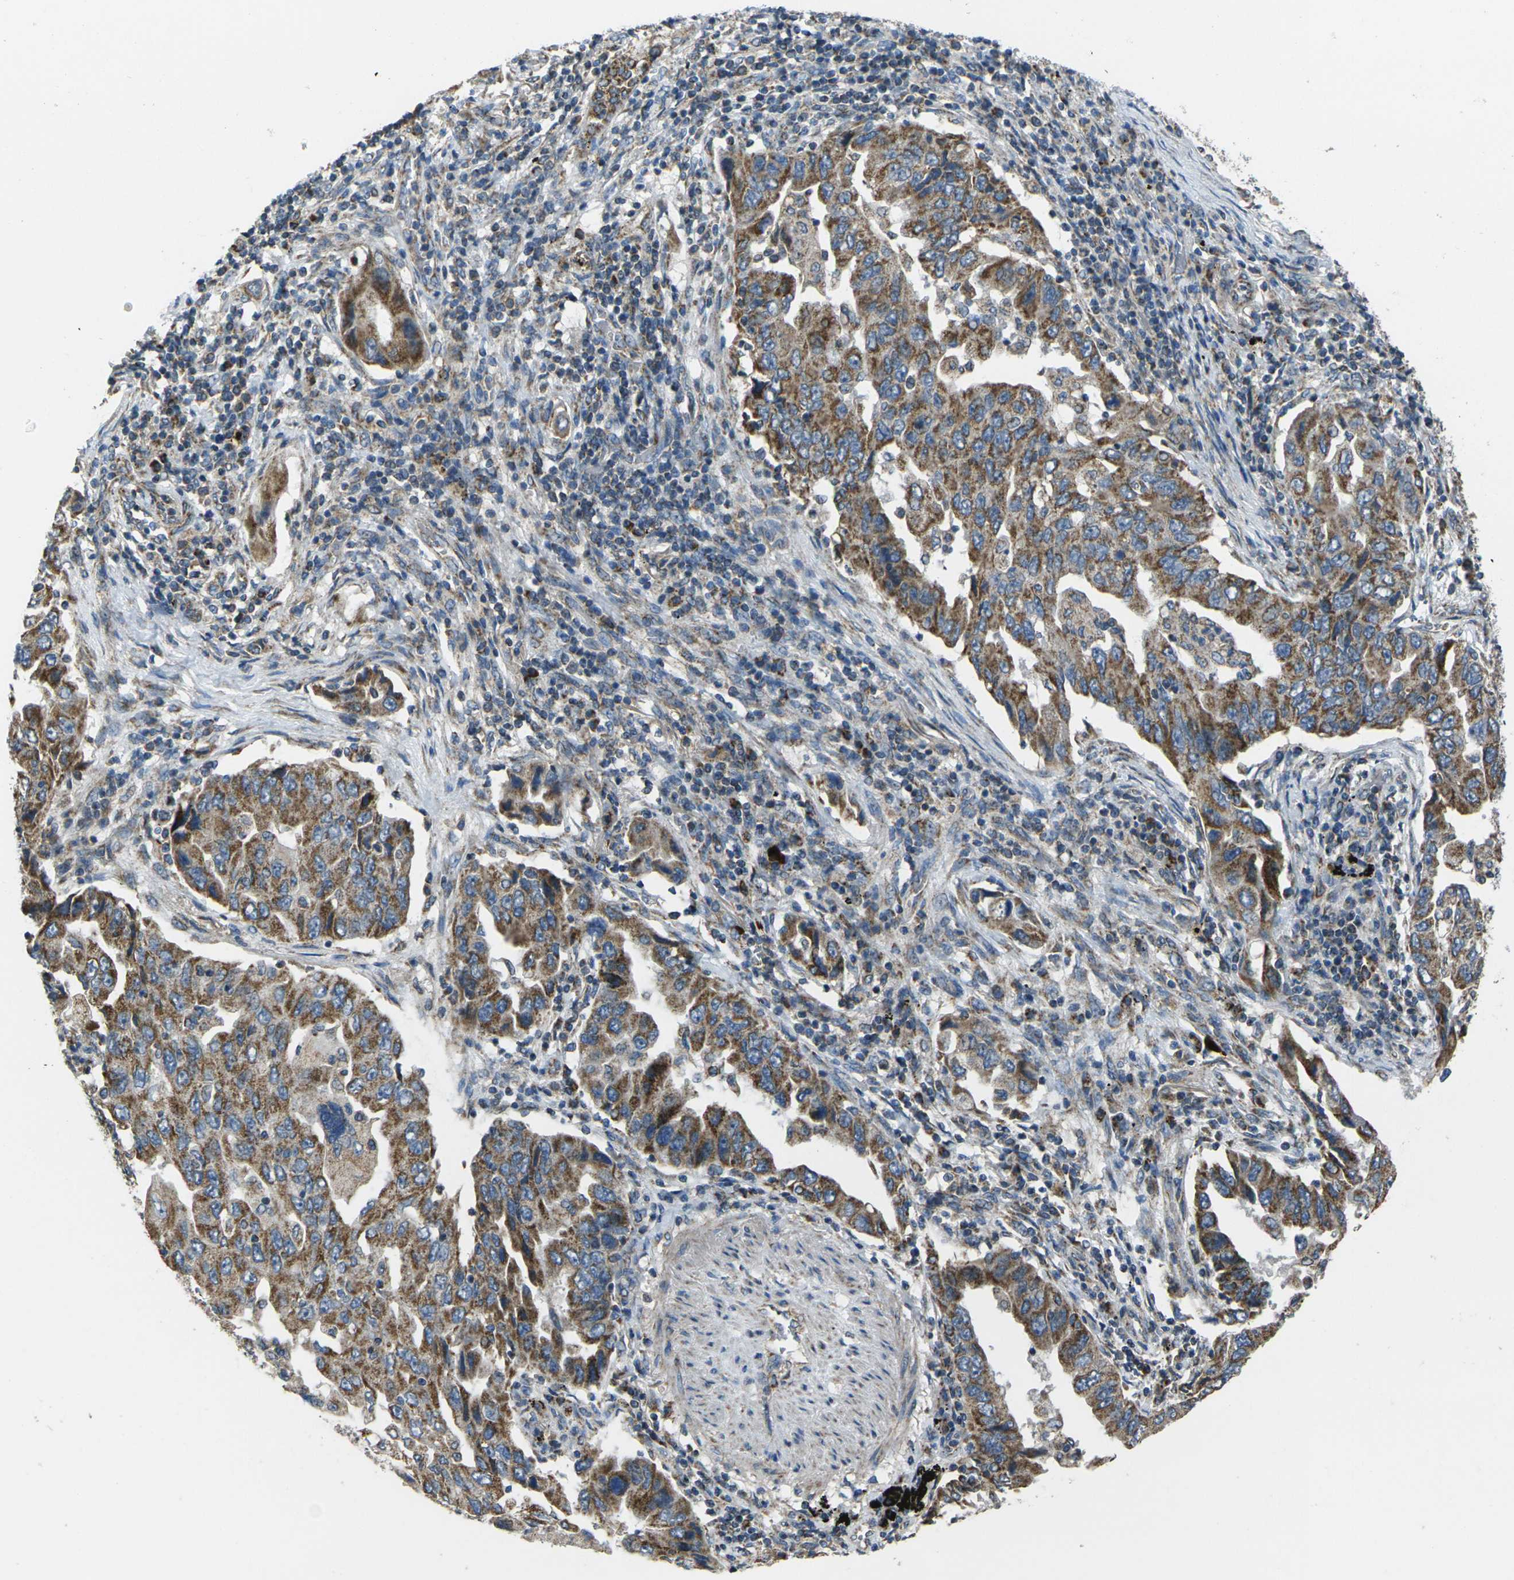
{"staining": {"intensity": "moderate", "quantity": ">75%", "location": "cytoplasmic/membranous"}, "tissue": "lung cancer", "cell_type": "Tumor cells", "image_type": "cancer", "snomed": [{"axis": "morphology", "description": "Adenocarcinoma, NOS"}, {"axis": "topography", "description": "Lung"}], "caption": "Immunohistochemistry of lung cancer (adenocarcinoma) displays medium levels of moderate cytoplasmic/membranous positivity in approximately >75% of tumor cells. Nuclei are stained in blue.", "gene": "TMEM120B", "patient": {"sex": "female", "age": 65}}